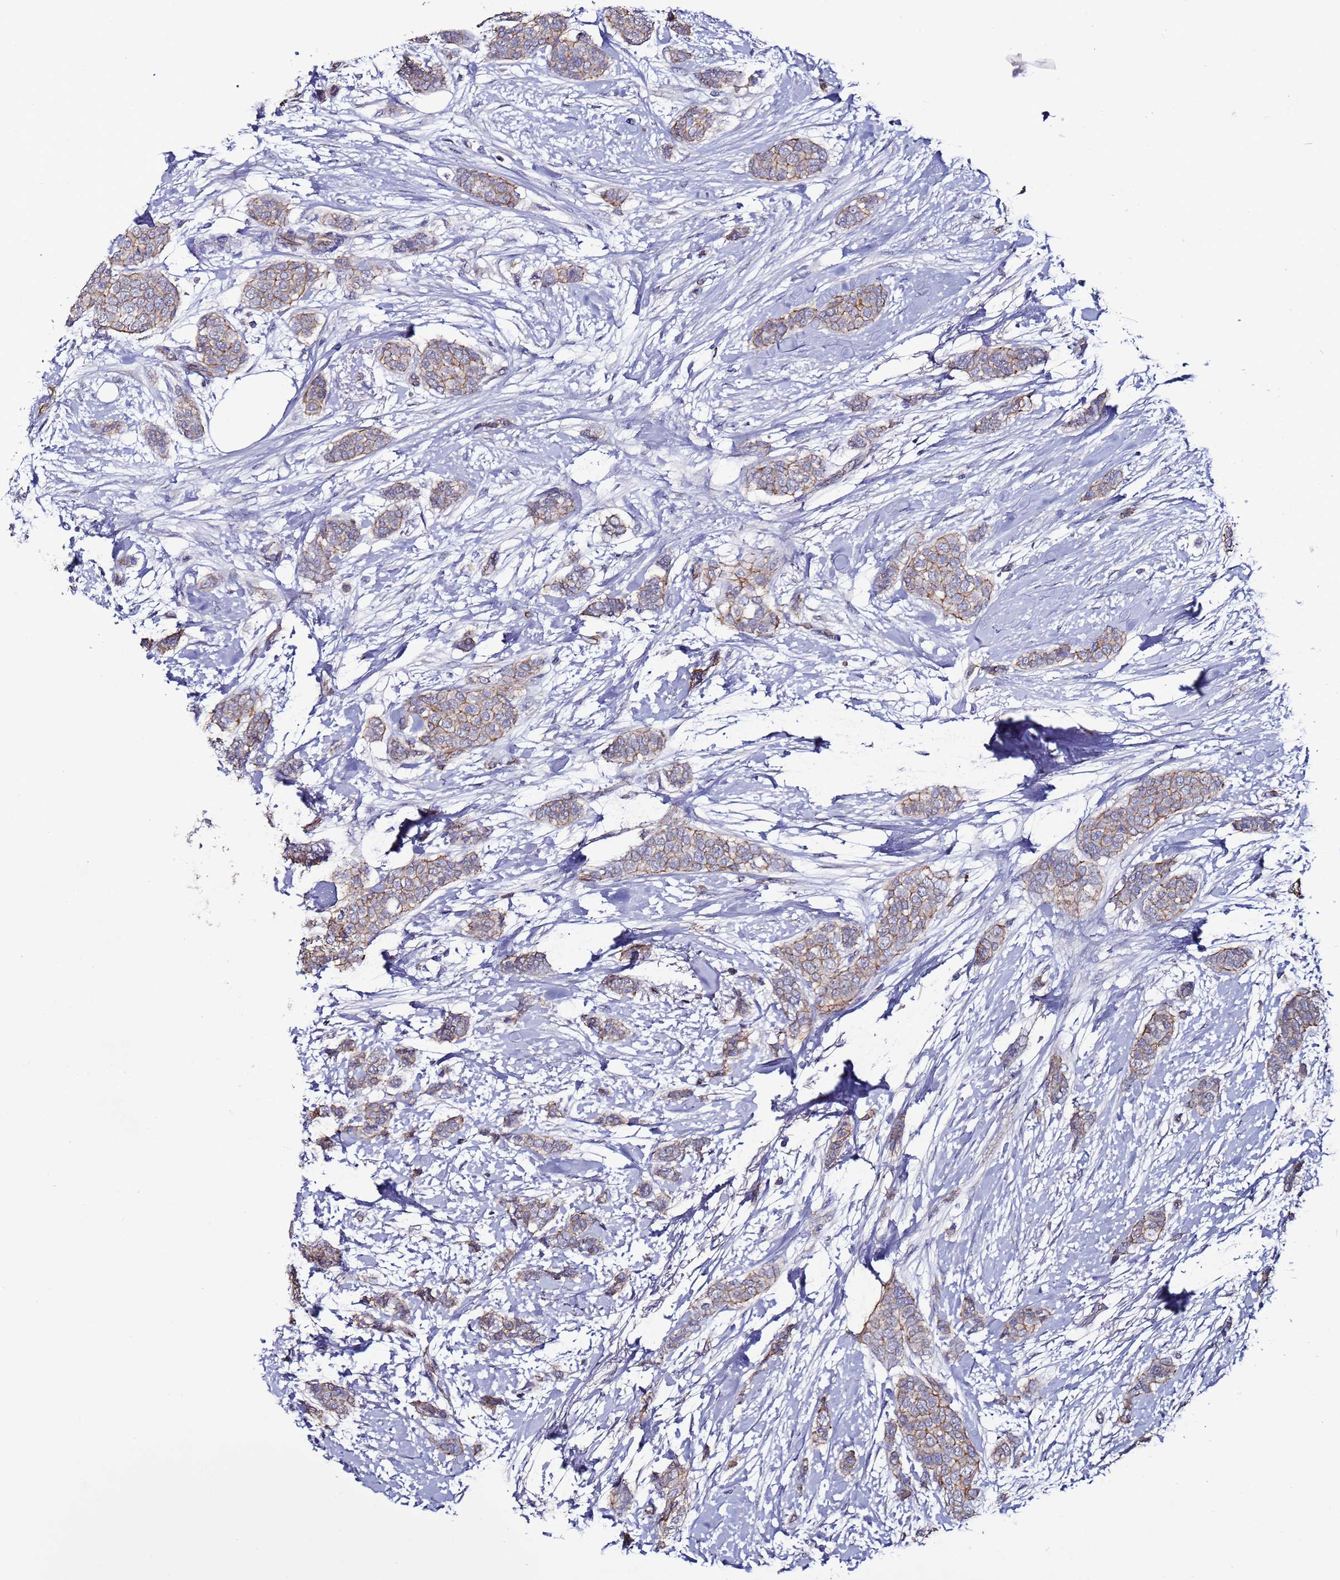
{"staining": {"intensity": "weak", "quantity": "25%-75%", "location": "cytoplasmic/membranous"}, "tissue": "breast cancer", "cell_type": "Tumor cells", "image_type": "cancer", "snomed": [{"axis": "morphology", "description": "Duct carcinoma"}, {"axis": "topography", "description": "Breast"}], "caption": "The photomicrograph demonstrates a brown stain indicating the presence of a protein in the cytoplasmic/membranous of tumor cells in breast intraductal carcinoma.", "gene": "TENM3", "patient": {"sex": "female", "age": 72}}